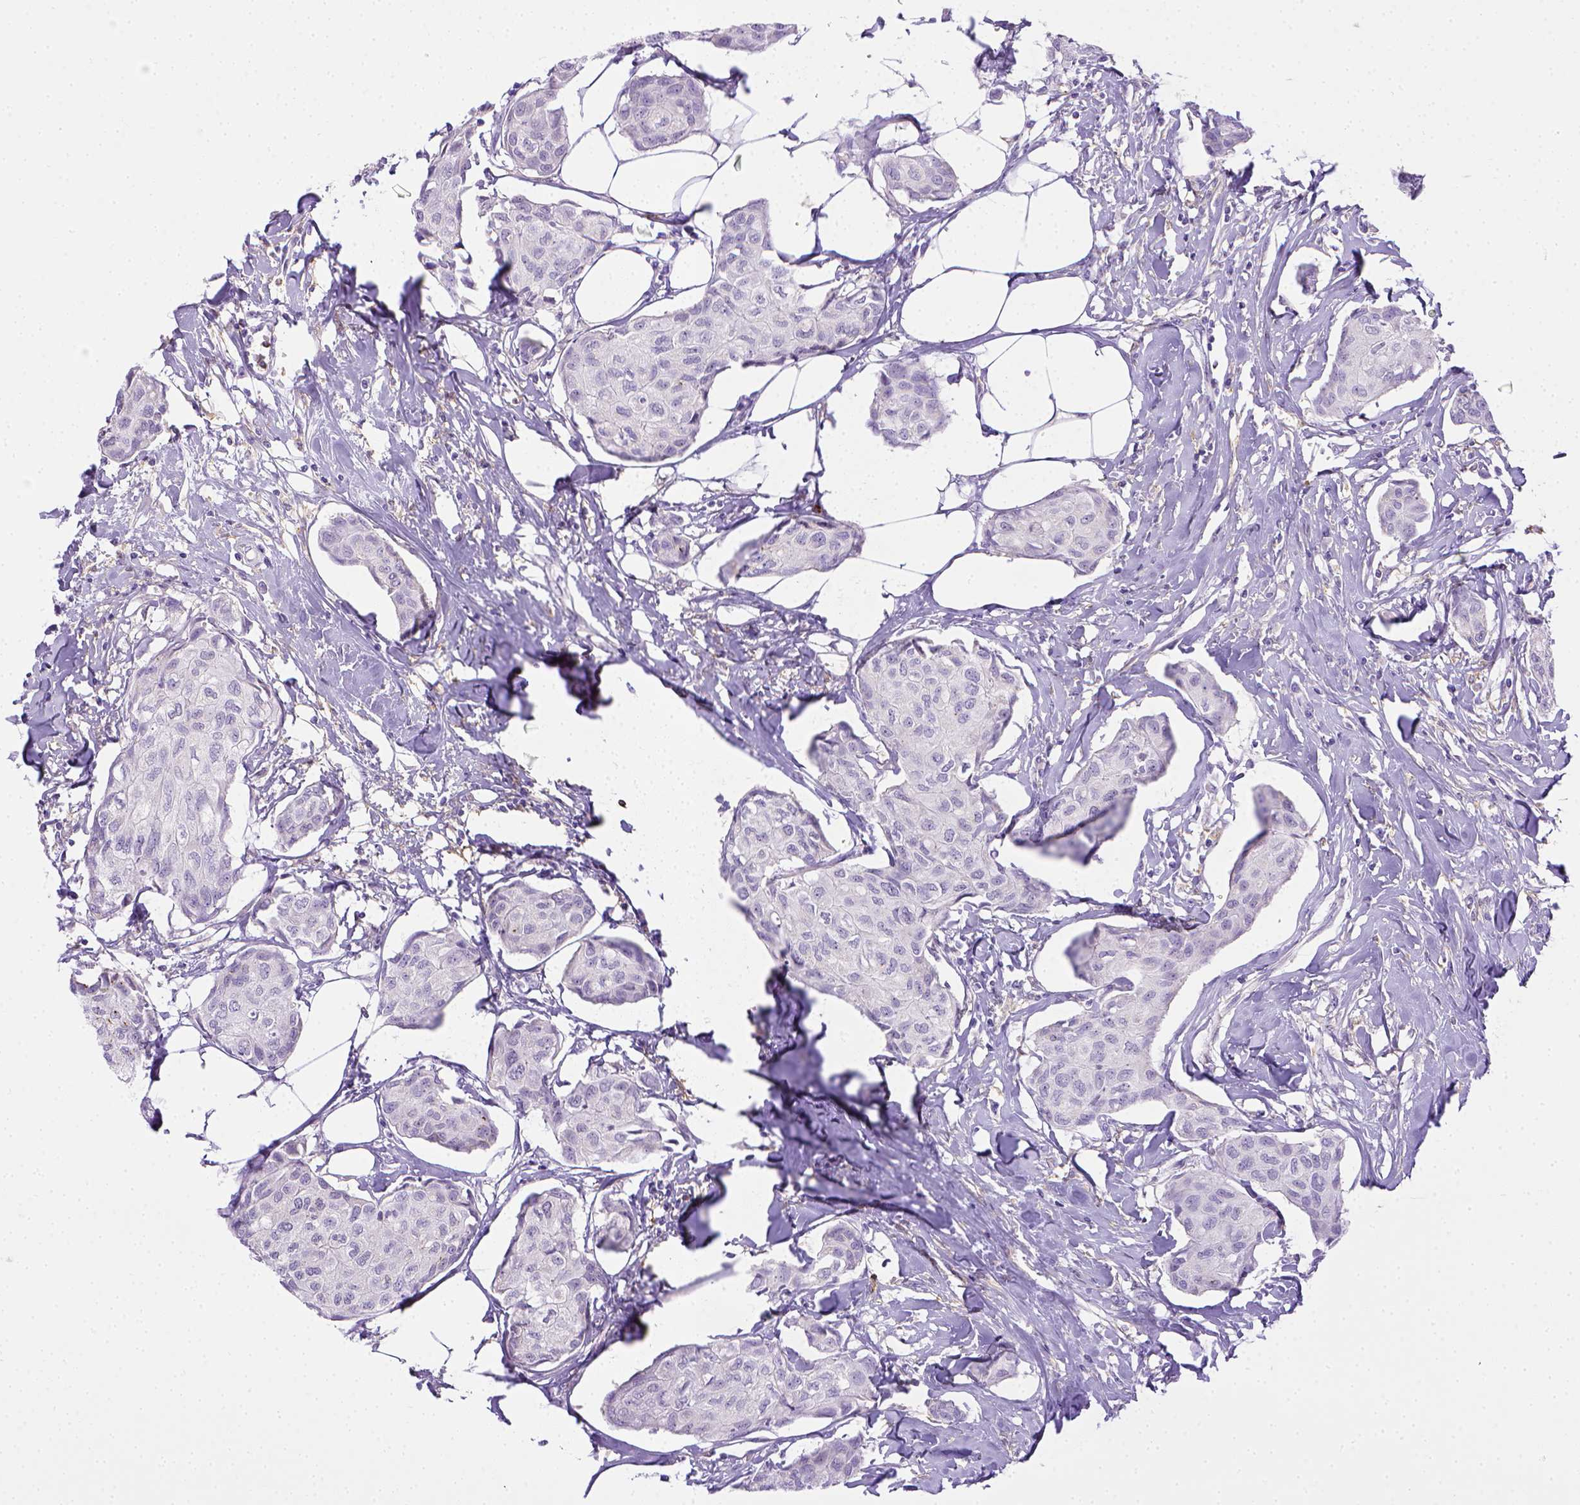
{"staining": {"intensity": "negative", "quantity": "none", "location": "none"}, "tissue": "breast cancer", "cell_type": "Tumor cells", "image_type": "cancer", "snomed": [{"axis": "morphology", "description": "Duct carcinoma"}, {"axis": "topography", "description": "Breast"}], "caption": "A histopathology image of human breast invasive ductal carcinoma is negative for staining in tumor cells. (Brightfield microscopy of DAB immunohistochemistry at high magnification).", "gene": "ITGAM", "patient": {"sex": "female", "age": 80}}